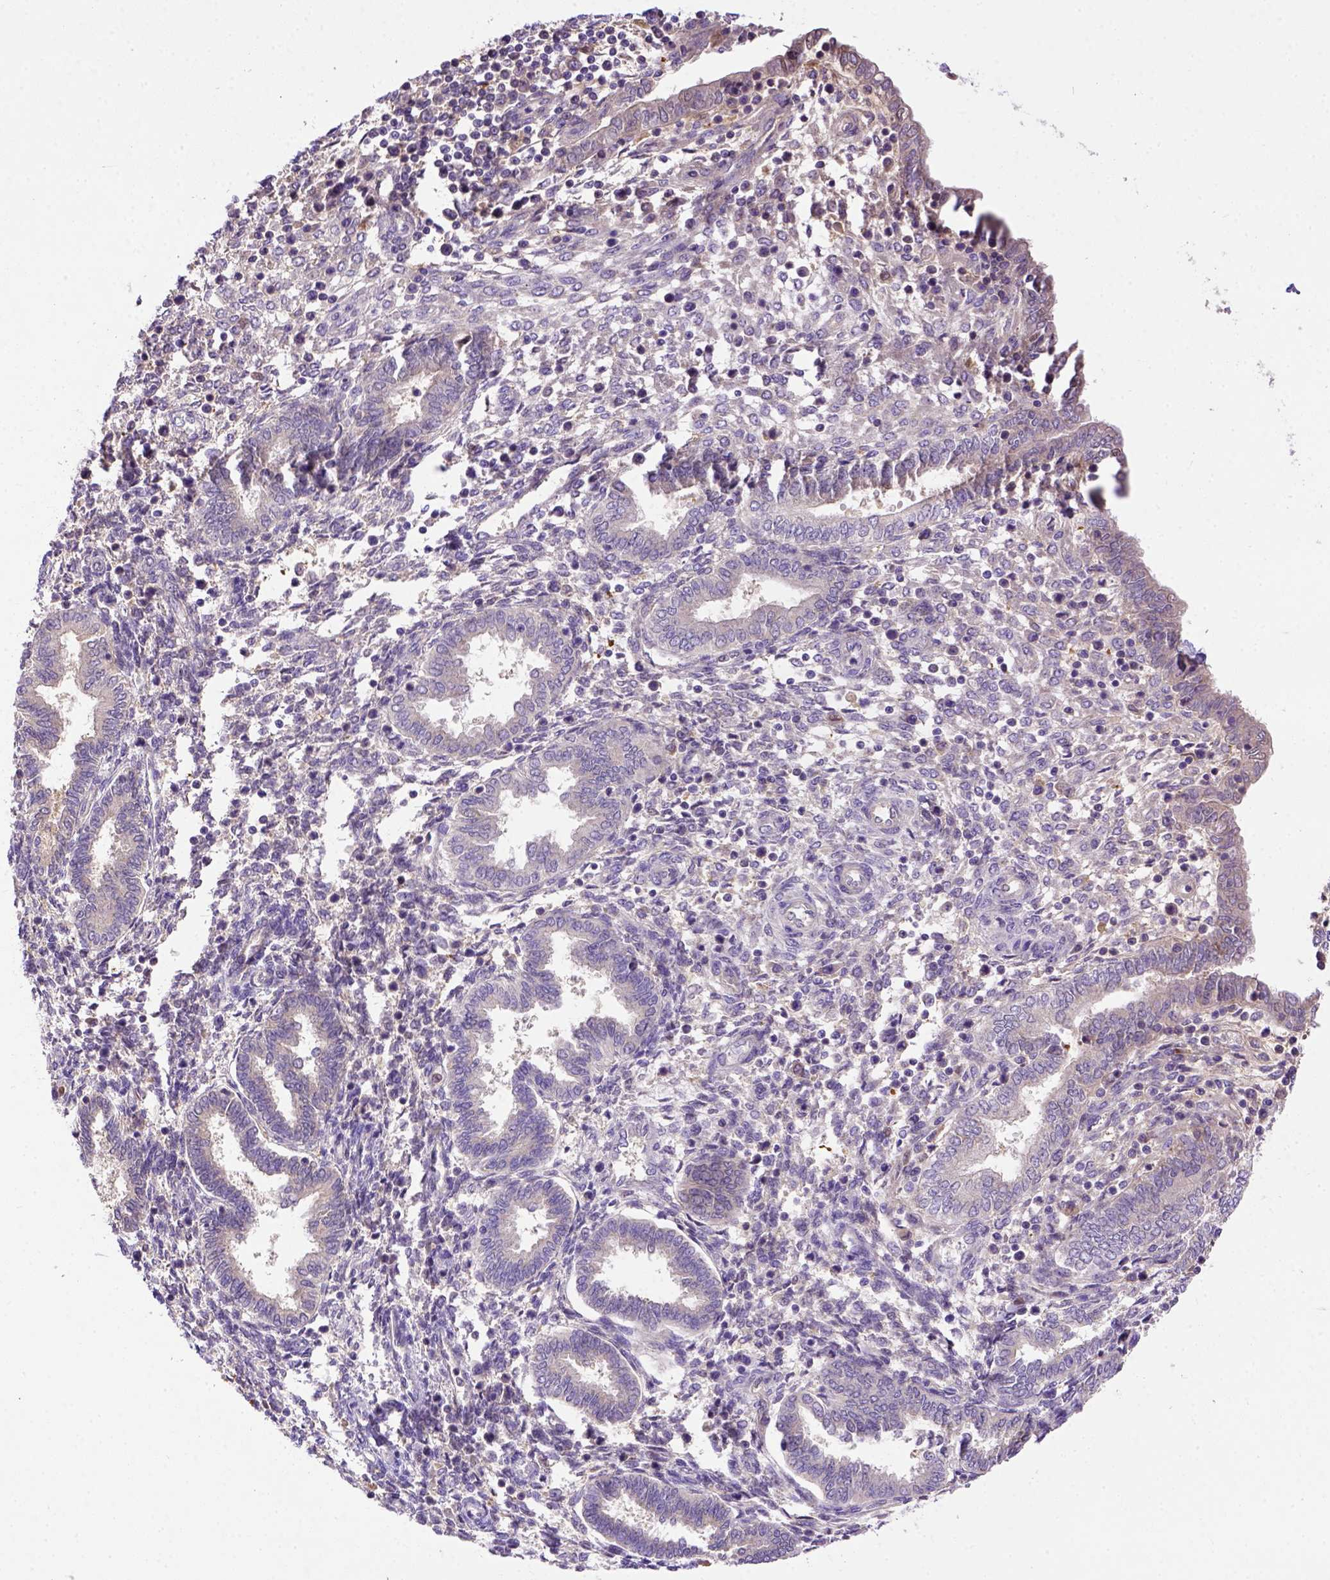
{"staining": {"intensity": "negative", "quantity": "none", "location": "none"}, "tissue": "endometrium", "cell_type": "Cells in endometrial stroma", "image_type": "normal", "snomed": [{"axis": "morphology", "description": "Normal tissue, NOS"}, {"axis": "topography", "description": "Endometrium"}], "caption": "DAB (3,3'-diaminobenzidine) immunohistochemical staining of normal human endometrium displays no significant expression in cells in endometrial stroma.", "gene": "DEPDC1B", "patient": {"sex": "female", "age": 42}}